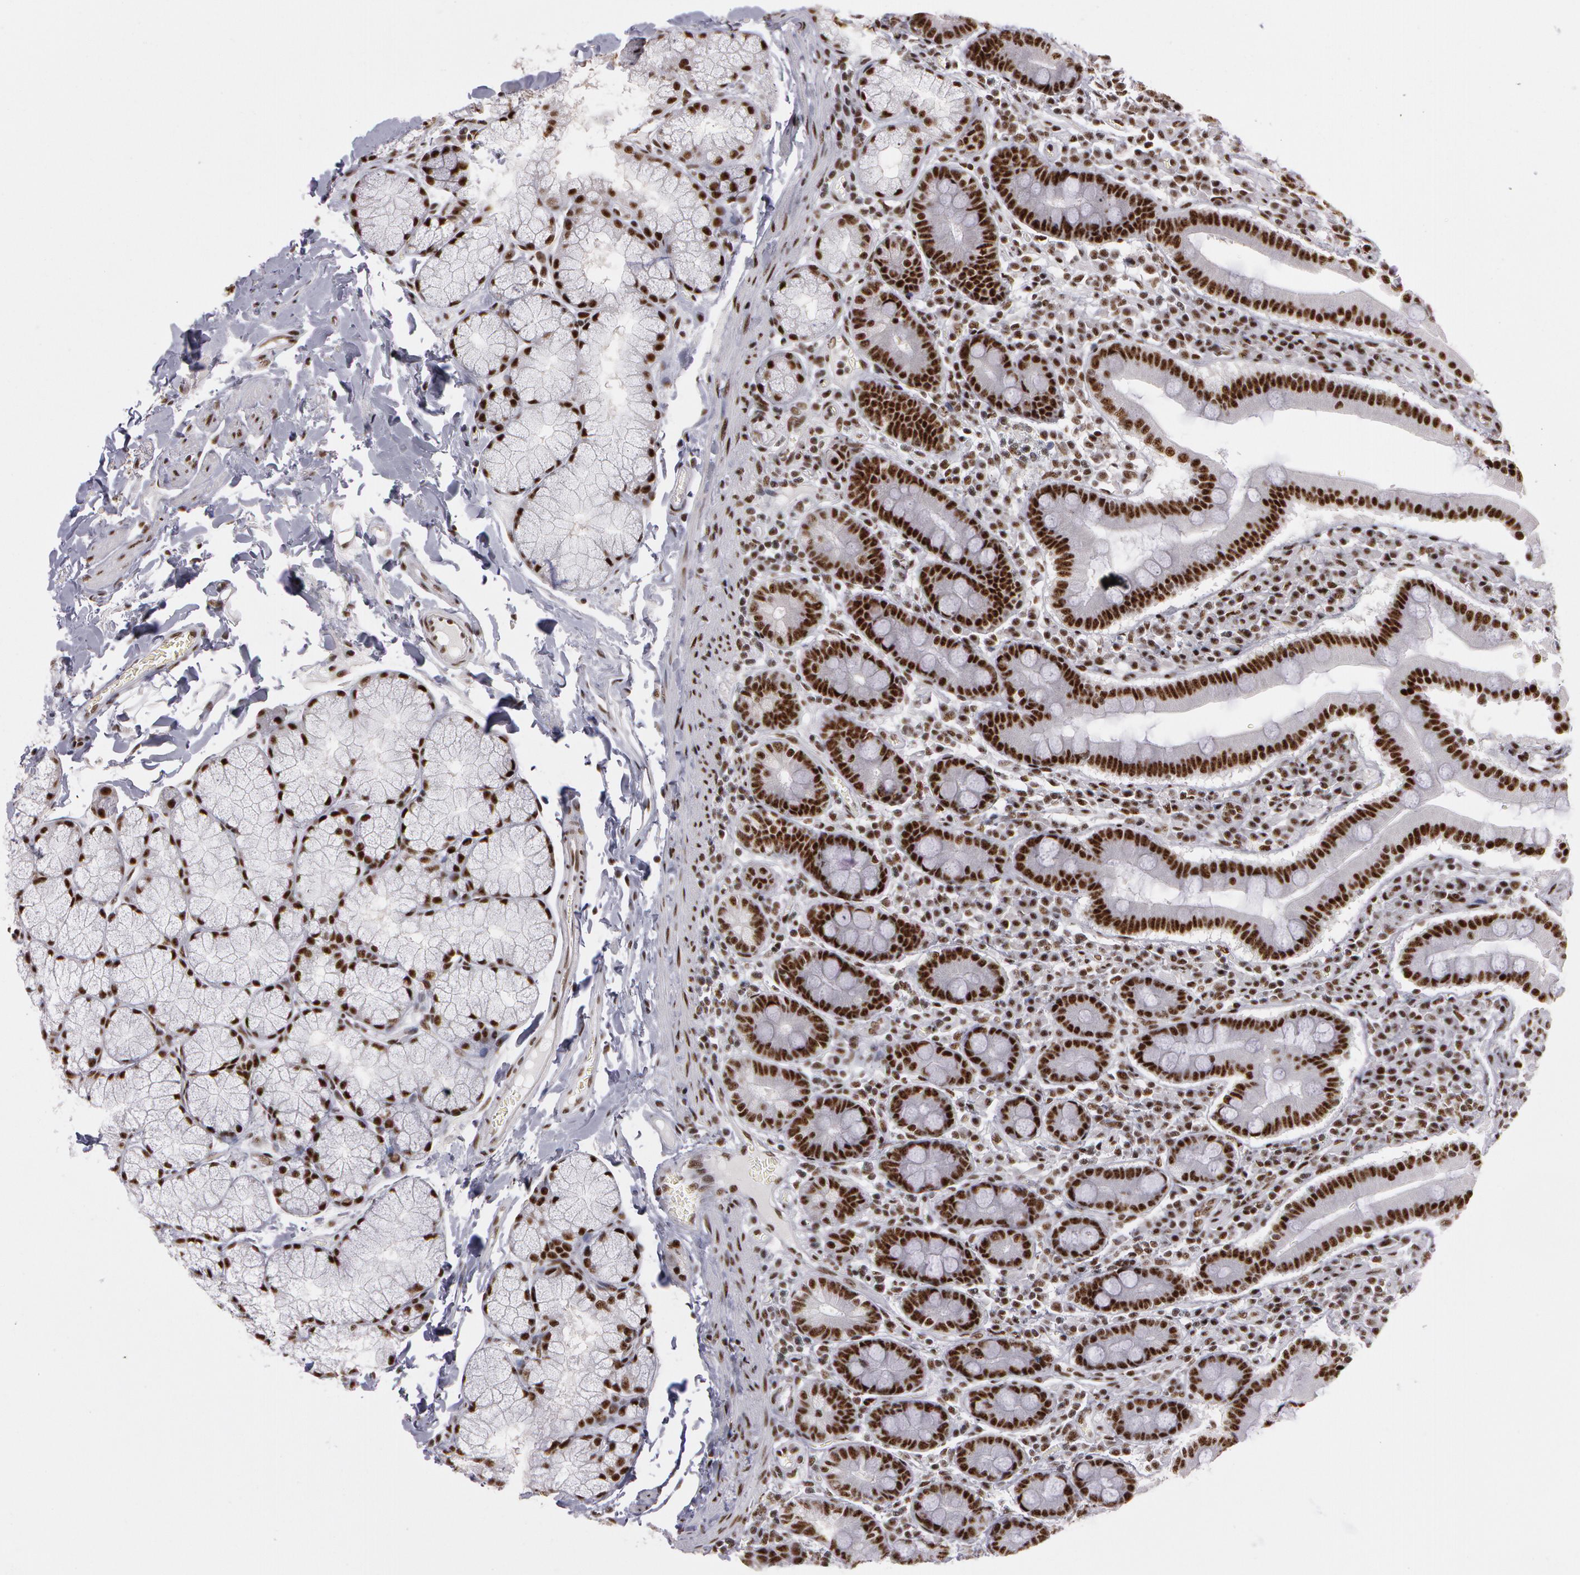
{"staining": {"intensity": "strong", "quantity": ">75%", "location": "nuclear"}, "tissue": "duodenum", "cell_type": "Glandular cells", "image_type": "normal", "snomed": [{"axis": "morphology", "description": "Normal tissue, NOS"}, {"axis": "topography", "description": "Duodenum"}], "caption": "Immunohistochemical staining of unremarkable duodenum reveals strong nuclear protein expression in approximately >75% of glandular cells. (DAB IHC with brightfield microscopy, high magnification).", "gene": "PNN", "patient": {"sex": "male", "age": 50}}